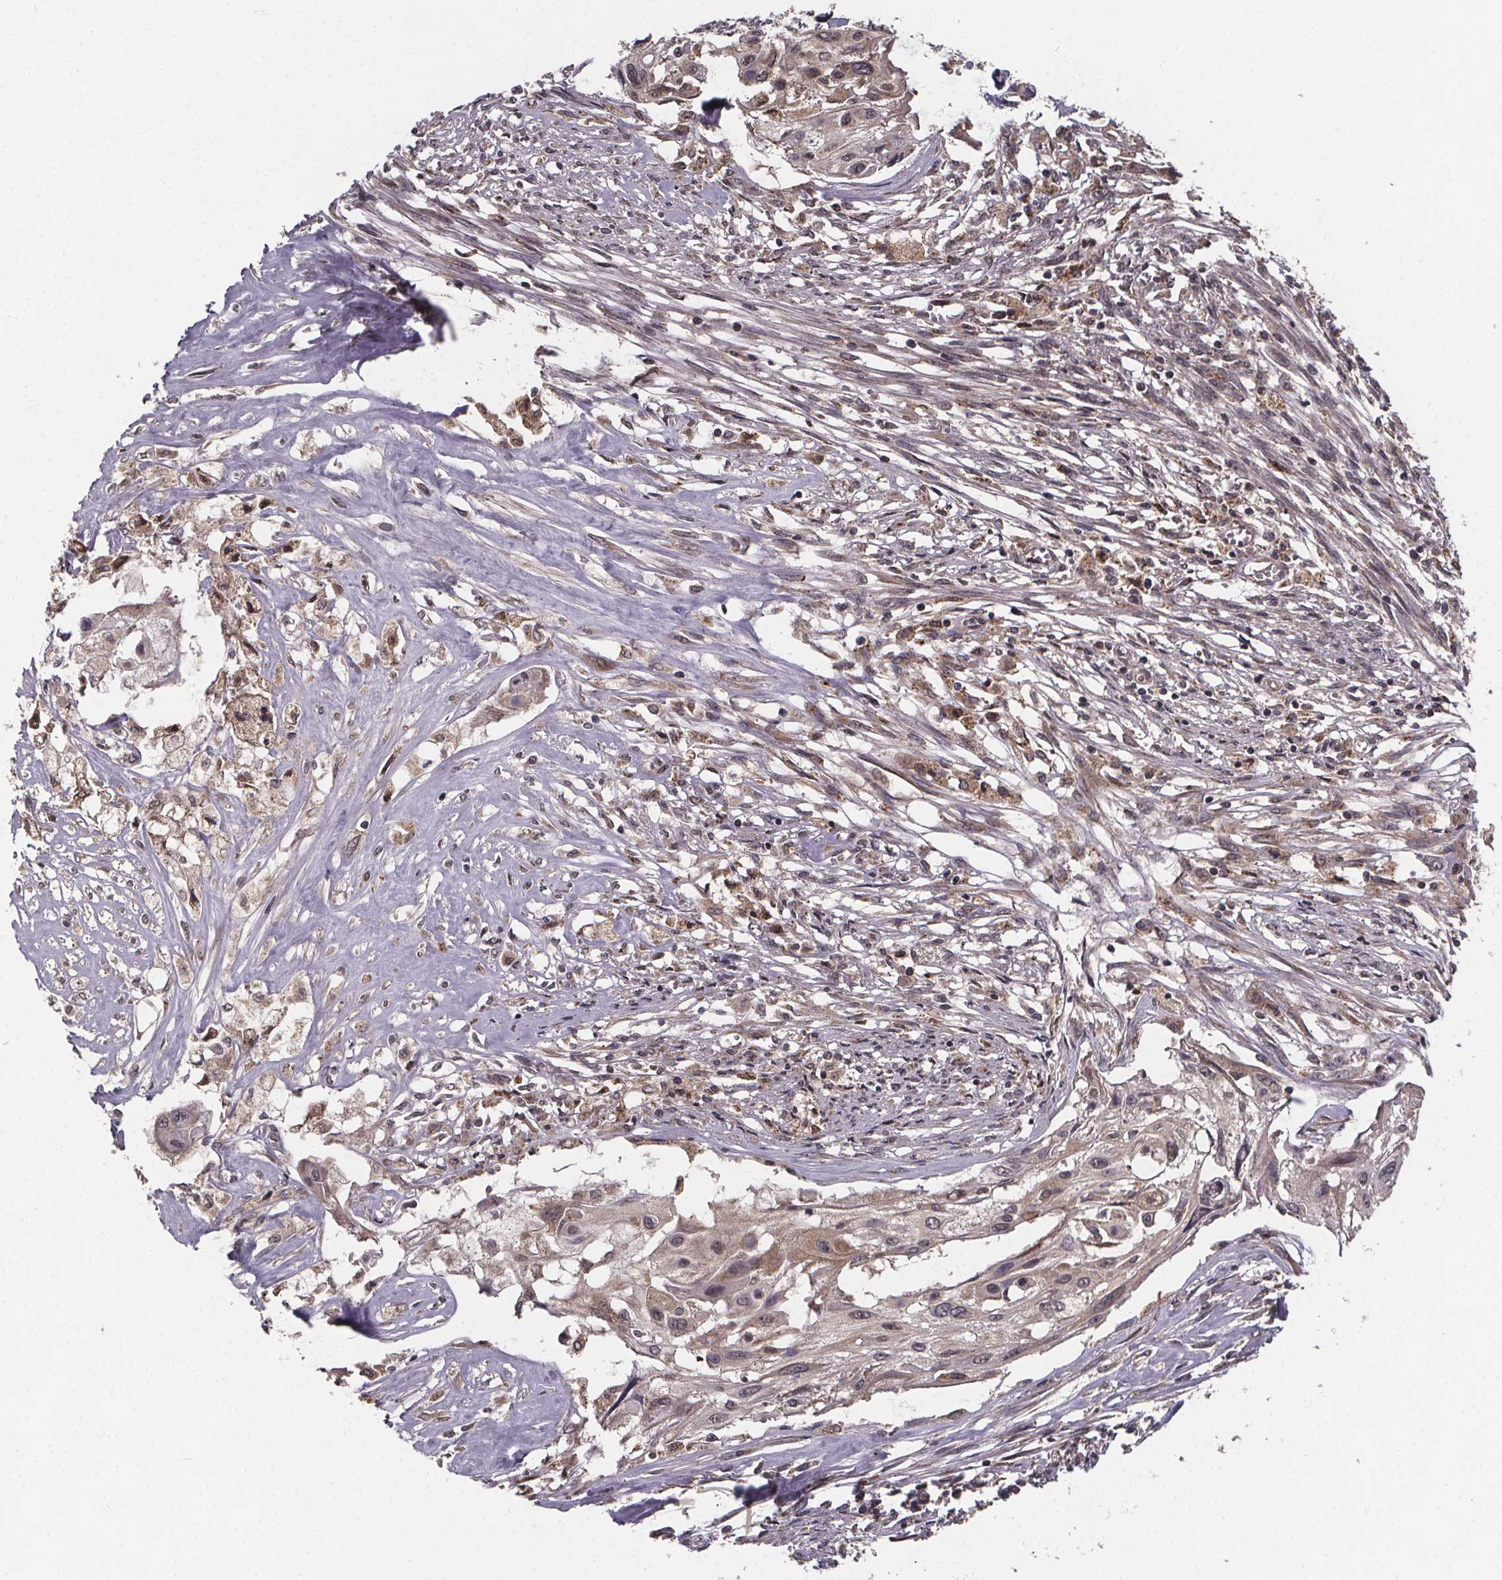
{"staining": {"intensity": "weak", "quantity": ">75%", "location": "cytoplasmic/membranous"}, "tissue": "cervical cancer", "cell_type": "Tumor cells", "image_type": "cancer", "snomed": [{"axis": "morphology", "description": "Squamous cell carcinoma, NOS"}, {"axis": "topography", "description": "Cervix"}], "caption": "Immunohistochemistry of cervical squamous cell carcinoma shows low levels of weak cytoplasmic/membranous staining in about >75% of tumor cells.", "gene": "SAT1", "patient": {"sex": "female", "age": 49}}